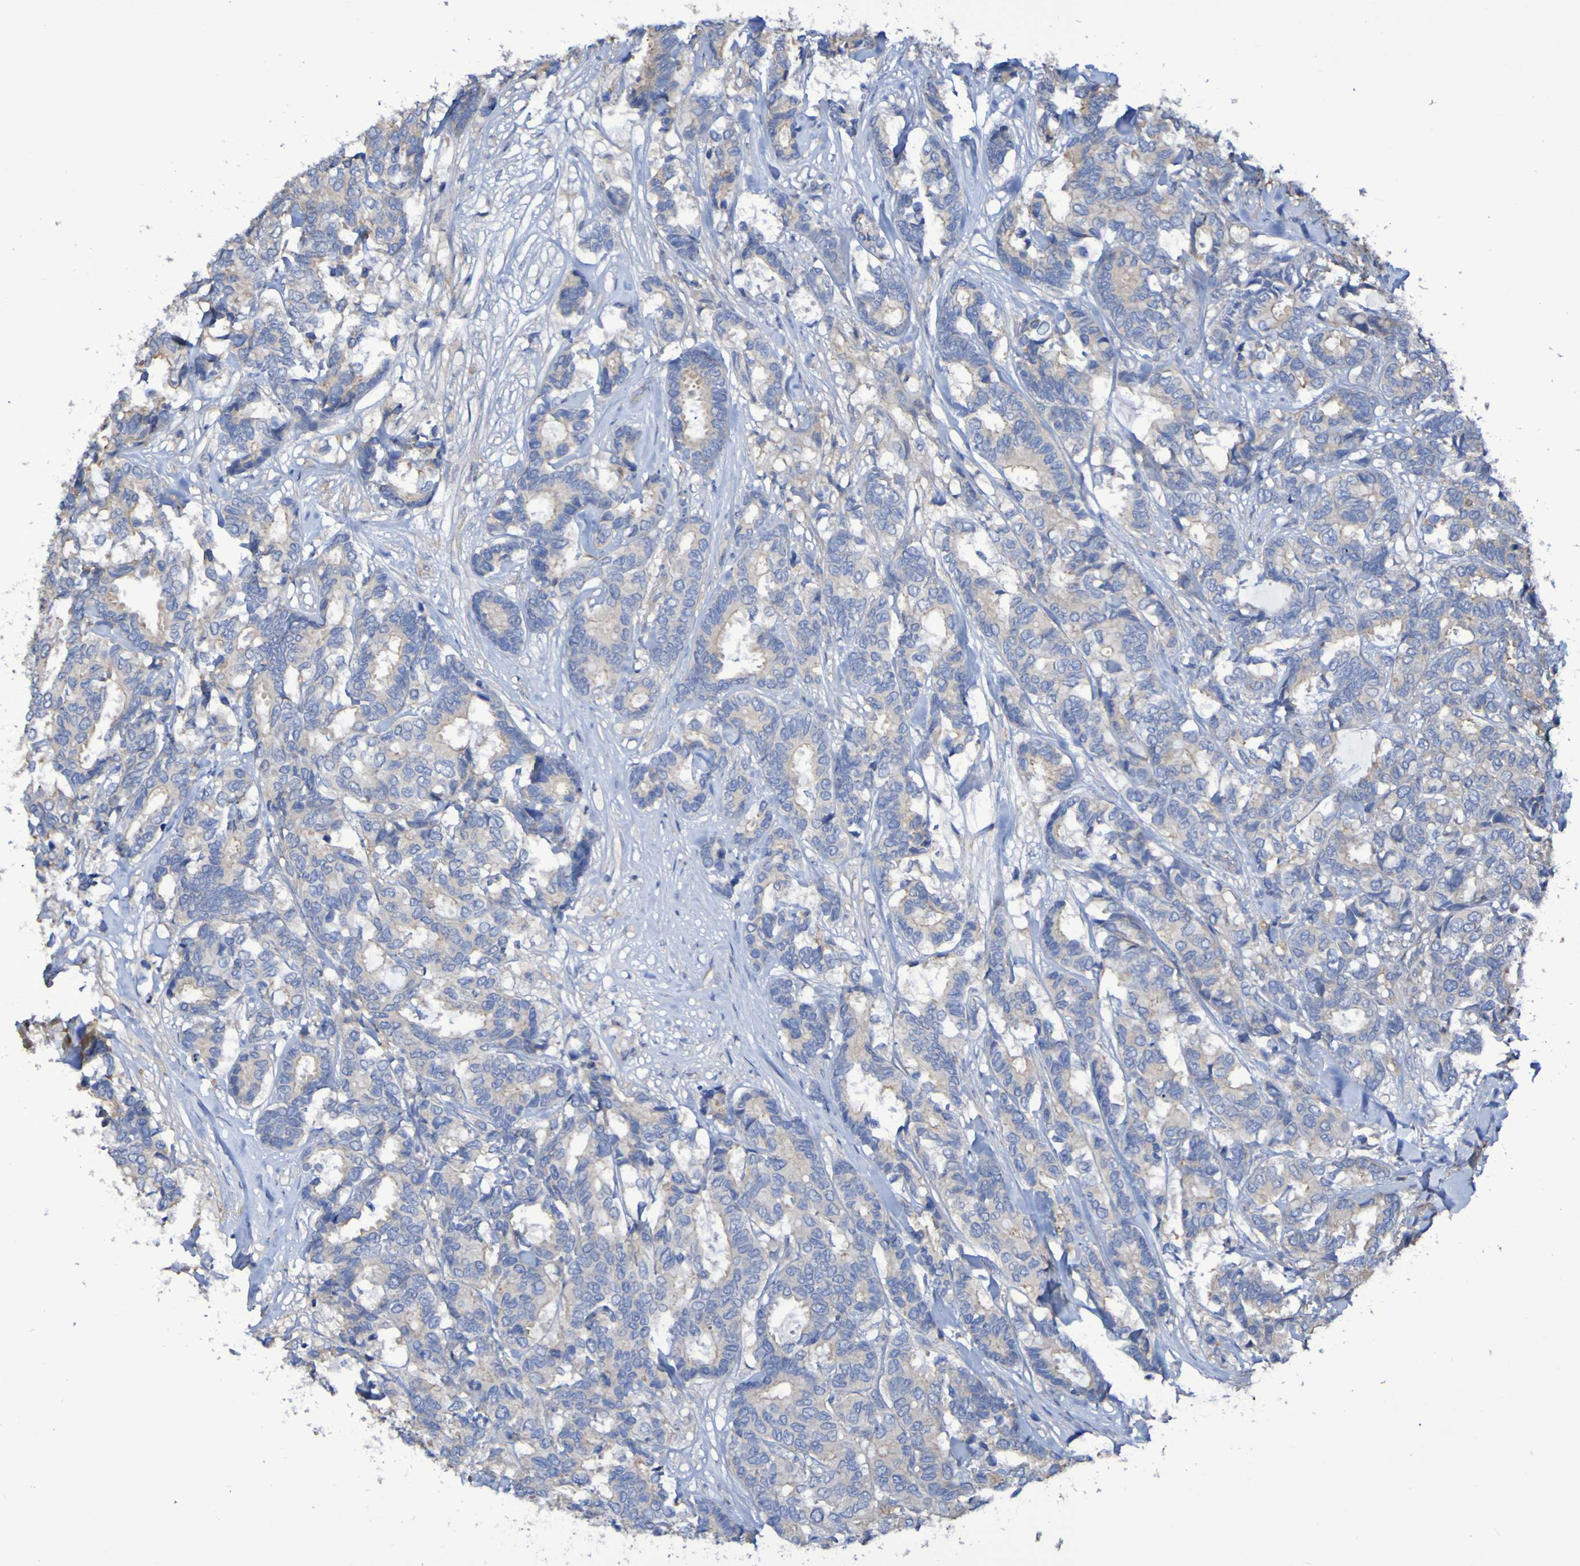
{"staining": {"intensity": "weak", "quantity": "25%-75%", "location": "cytoplasmic/membranous"}, "tissue": "breast cancer", "cell_type": "Tumor cells", "image_type": "cancer", "snomed": [{"axis": "morphology", "description": "Duct carcinoma"}, {"axis": "topography", "description": "Breast"}], "caption": "A brown stain shows weak cytoplasmic/membranous expression of a protein in human breast infiltrating ductal carcinoma tumor cells. The staining is performed using DAB (3,3'-diaminobenzidine) brown chromogen to label protein expression. The nuclei are counter-stained blue using hematoxylin.", "gene": "SYNJ1", "patient": {"sex": "female", "age": 87}}